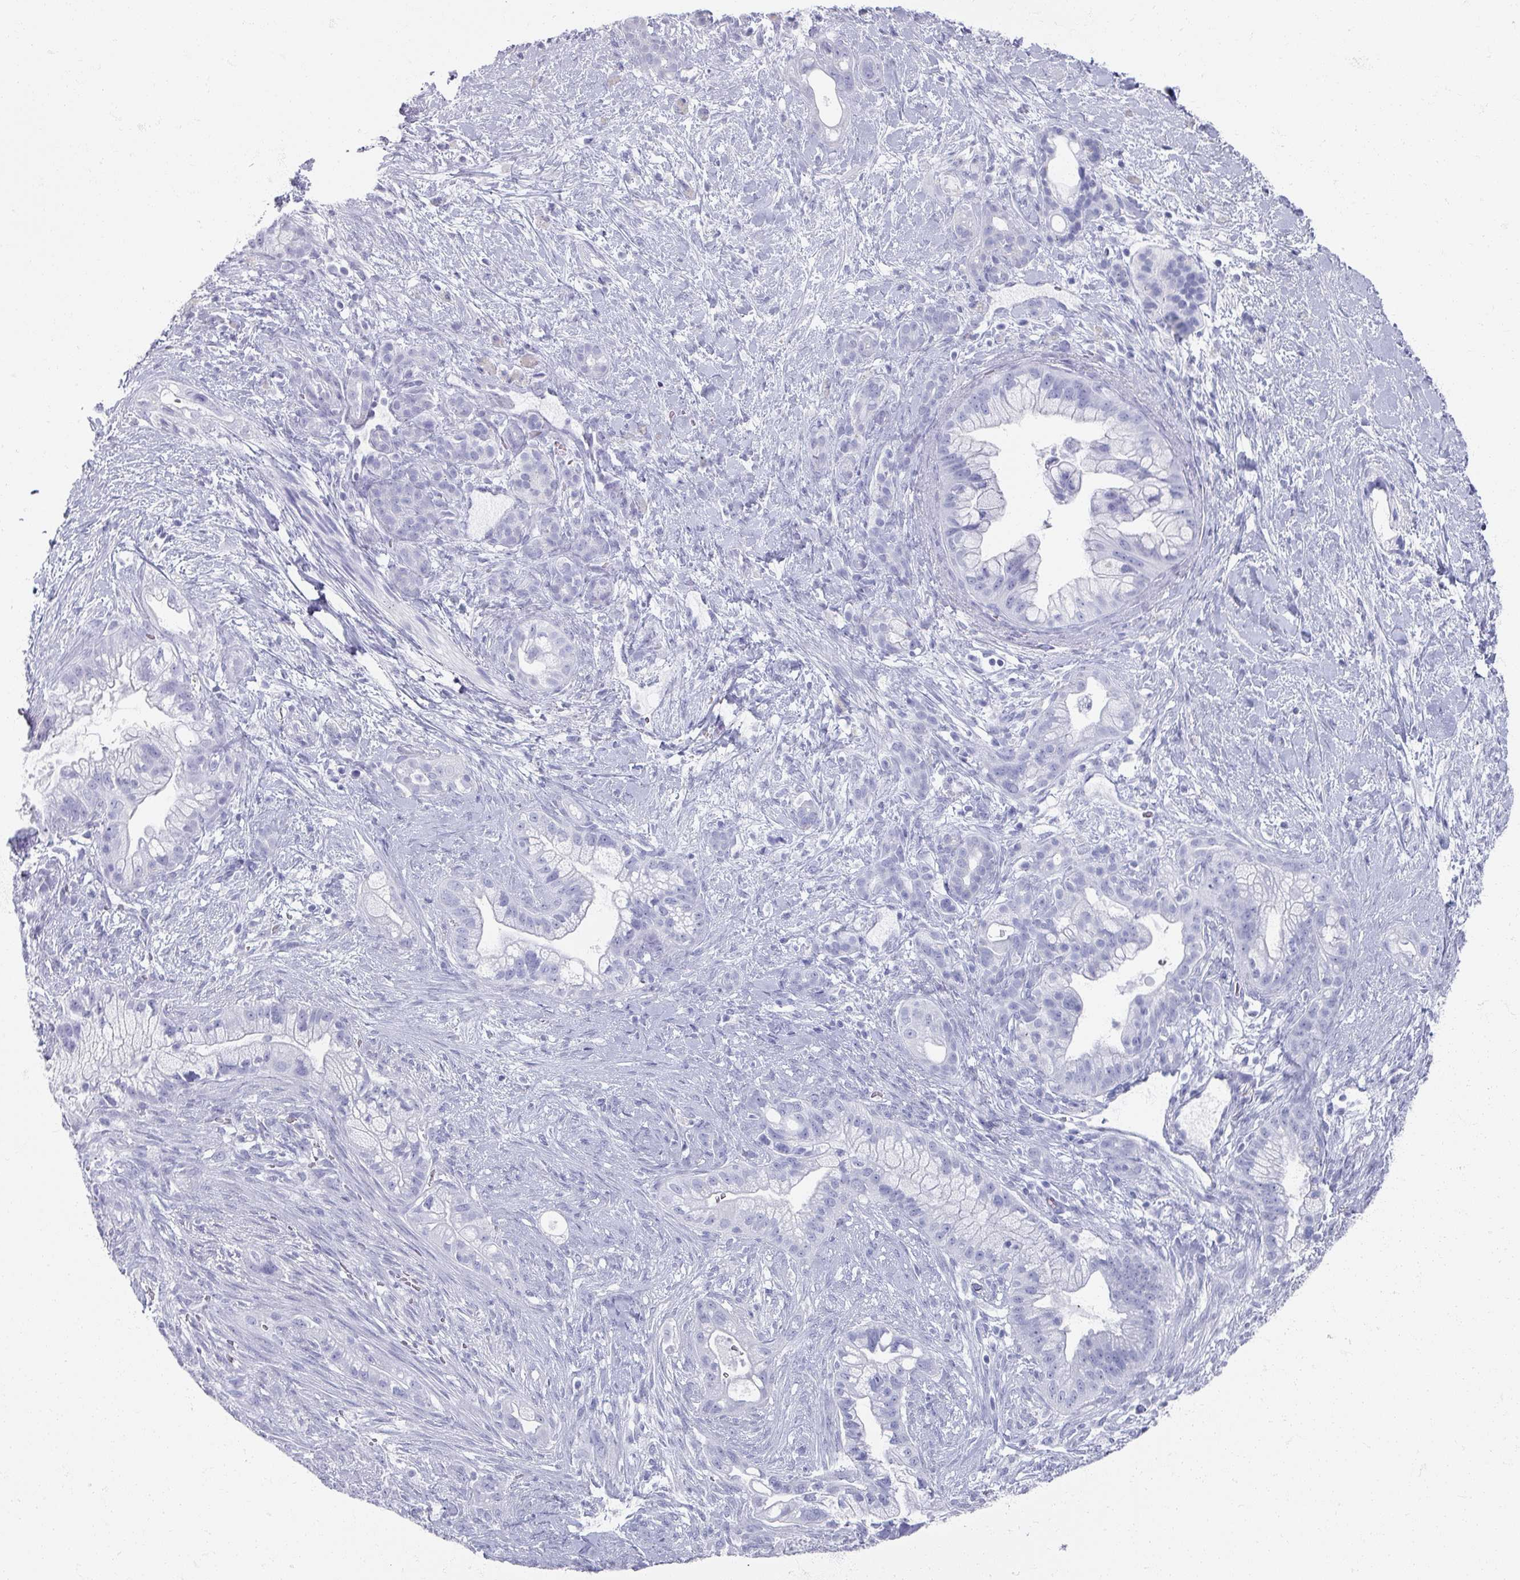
{"staining": {"intensity": "negative", "quantity": "none", "location": "none"}, "tissue": "pancreatic cancer", "cell_type": "Tumor cells", "image_type": "cancer", "snomed": [{"axis": "morphology", "description": "Adenocarcinoma, NOS"}, {"axis": "topography", "description": "Pancreas"}], "caption": "High power microscopy photomicrograph of an immunohistochemistry micrograph of adenocarcinoma (pancreatic), revealing no significant staining in tumor cells. (DAB immunohistochemistry, high magnification).", "gene": "OMG", "patient": {"sex": "male", "age": 44}}